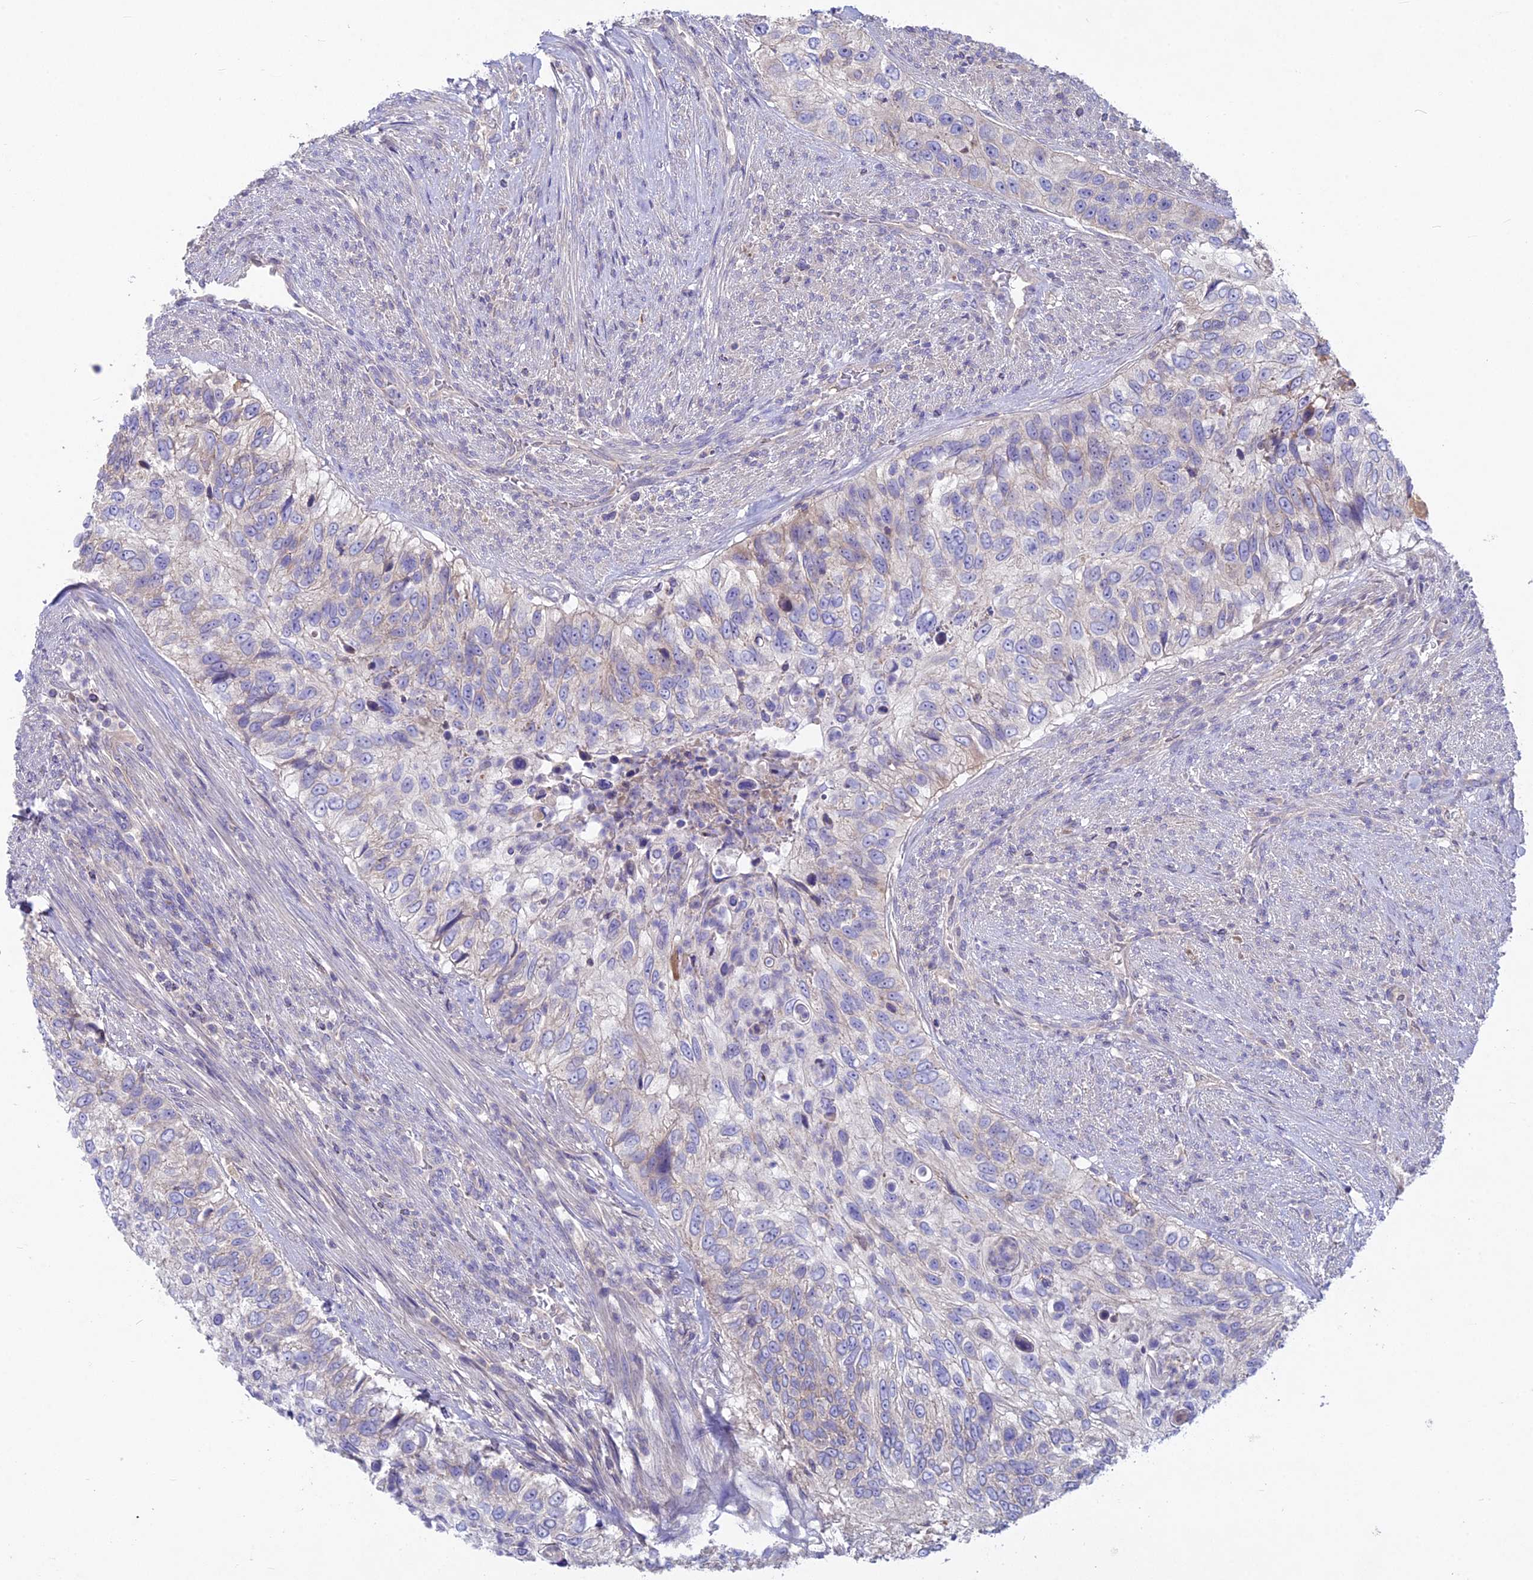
{"staining": {"intensity": "negative", "quantity": "none", "location": "none"}, "tissue": "urothelial cancer", "cell_type": "Tumor cells", "image_type": "cancer", "snomed": [{"axis": "morphology", "description": "Urothelial carcinoma, High grade"}, {"axis": "topography", "description": "Urinary bladder"}], "caption": "Immunohistochemistry (IHC) image of urothelial carcinoma (high-grade) stained for a protein (brown), which displays no staining in tumor cells.", "gene": "PZP", "patient": {"sex": "female", "age": 60}}